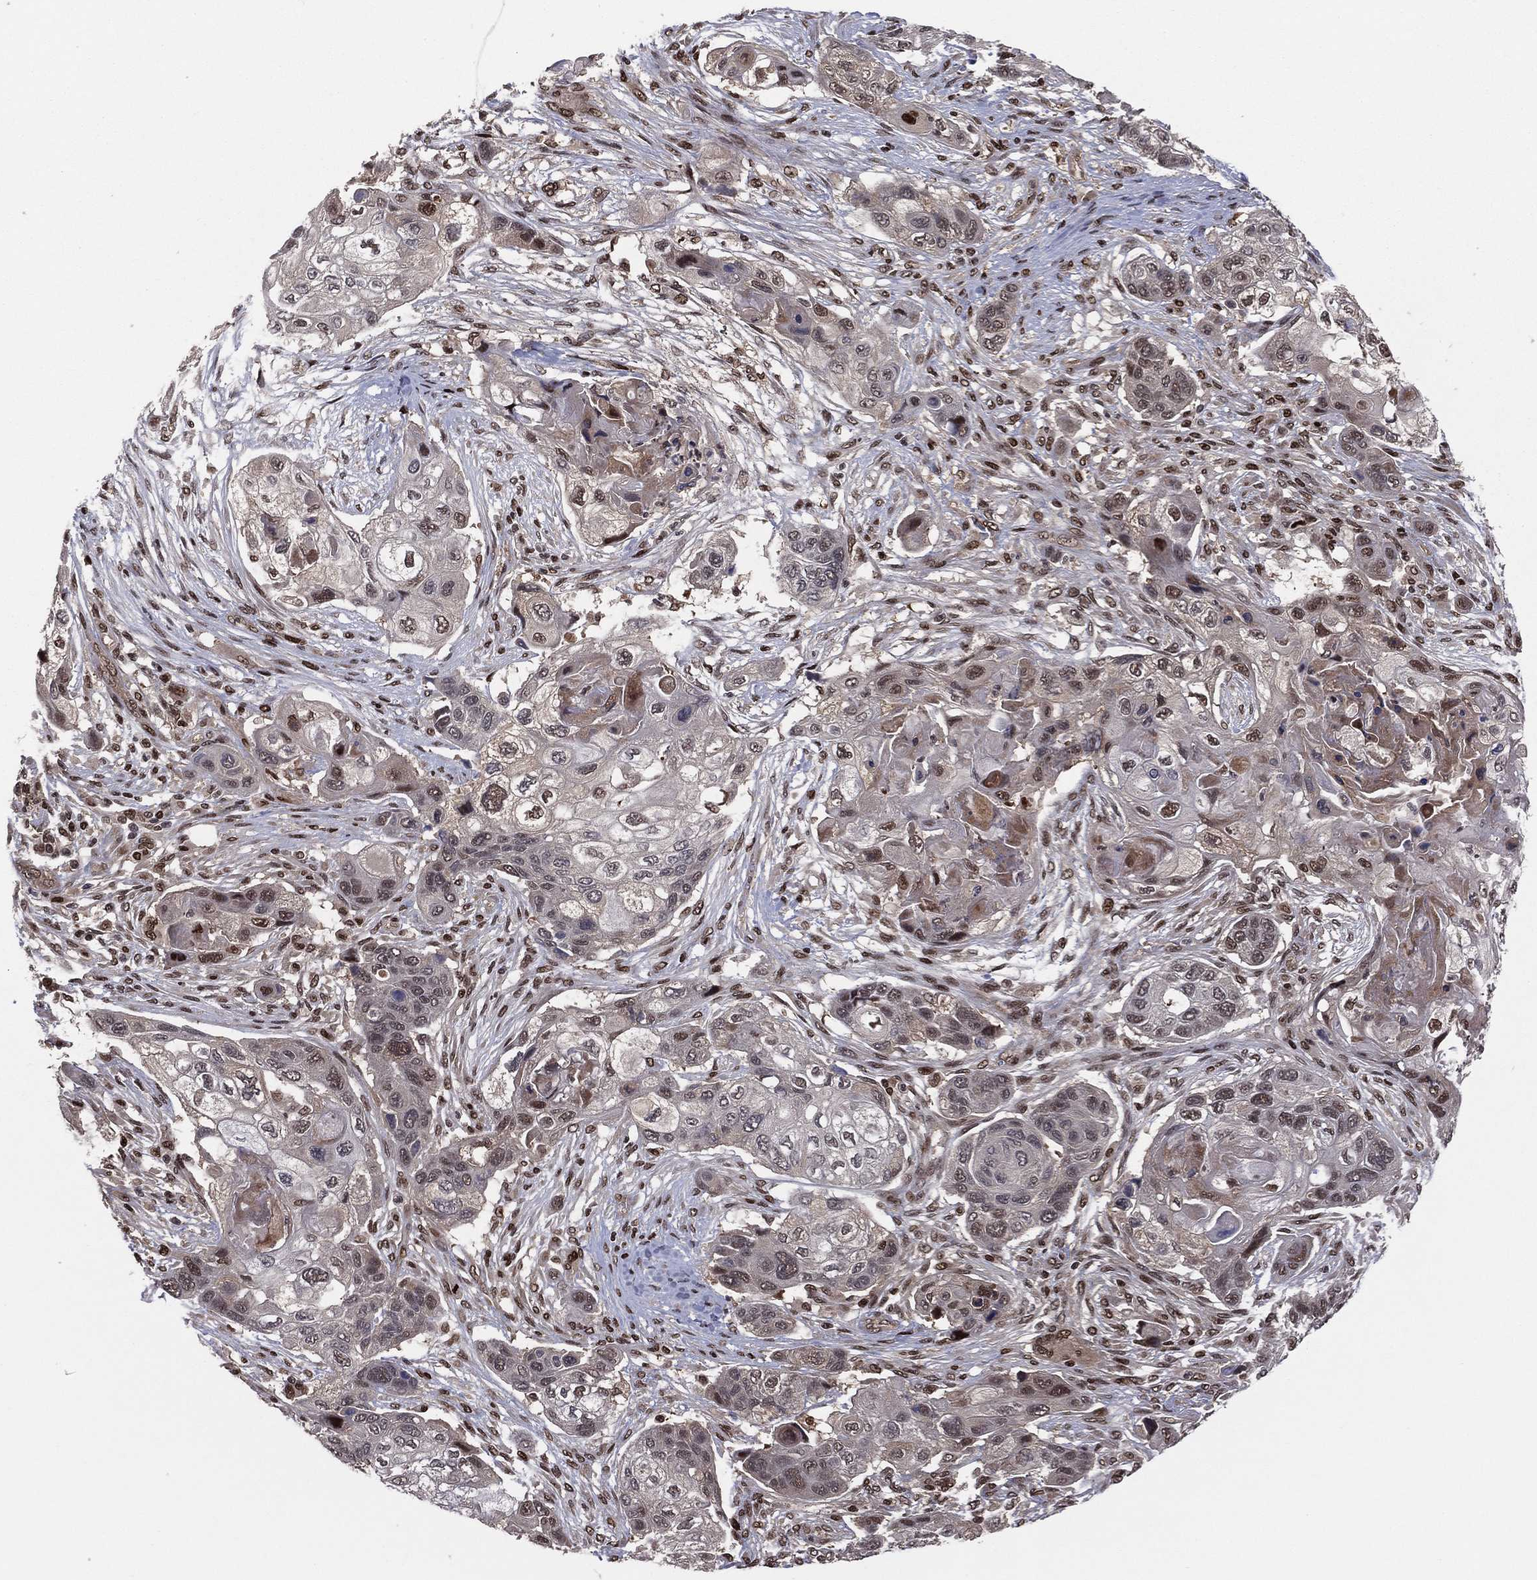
{"staining": {"intensity": "strong", "quantity": "<25%", "location": "nuclear"}, "tissue": "lung cancer", "cell_type": "Tumor cells", "image_type": "cancer", "snomed": [{"axis": "morphology", "description": "Squamous cell carcinoma, NOS"}, {"axis": "topography", "description": "Lung"}], "caption": "Immunohistochemistry photomicrograph of human lung squamous cell carcinoma stained for a protein (brown), which displays medium levels of strong nuclear expression in about <25% of tumor cells.", "gene": "PSMA1", "patient": {"sex": "male", "age": 69}}